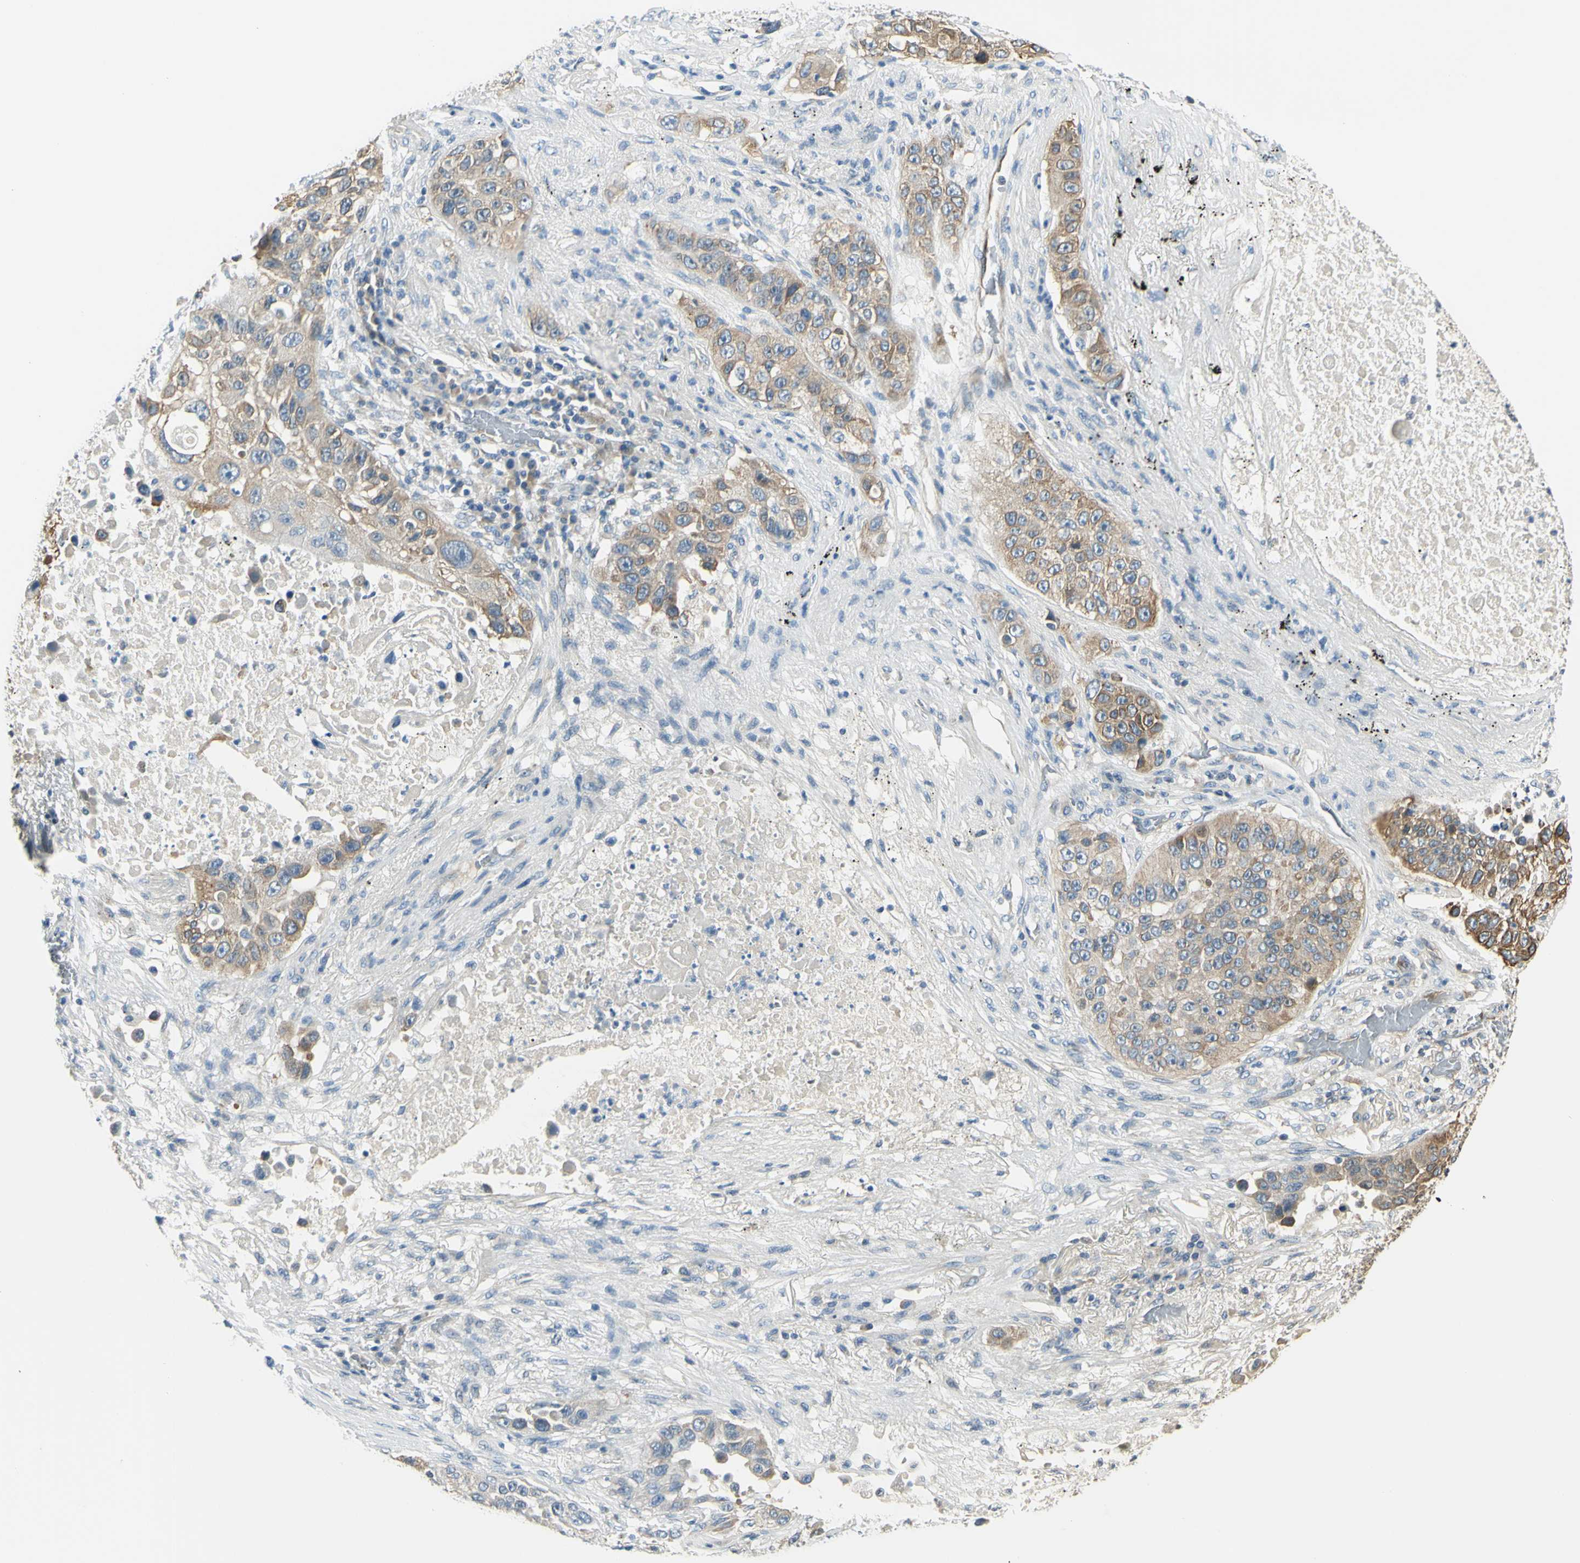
{"staining": {"intensity": "moderate", "quantity": ">75%", "location": "cytoplasmic/membranous"}, "tissue": "lung cancer", "cell_type": "Tumor cells", "image_type": "cancer", "snomed": [{"axis": "morphology", "description": "Squamous cell carcinoma, NOS"}, {"axis": "topography", "description": "Lung"}], "caption": "There is medium levels of moderate cytoplasmic/membranous positivity in tumor cells of lung cancer, as demonstrated by immunohistochemical staining (brown color).", "gene": "IGDCC4", "patient": {"sex": "male", "age": 57}}